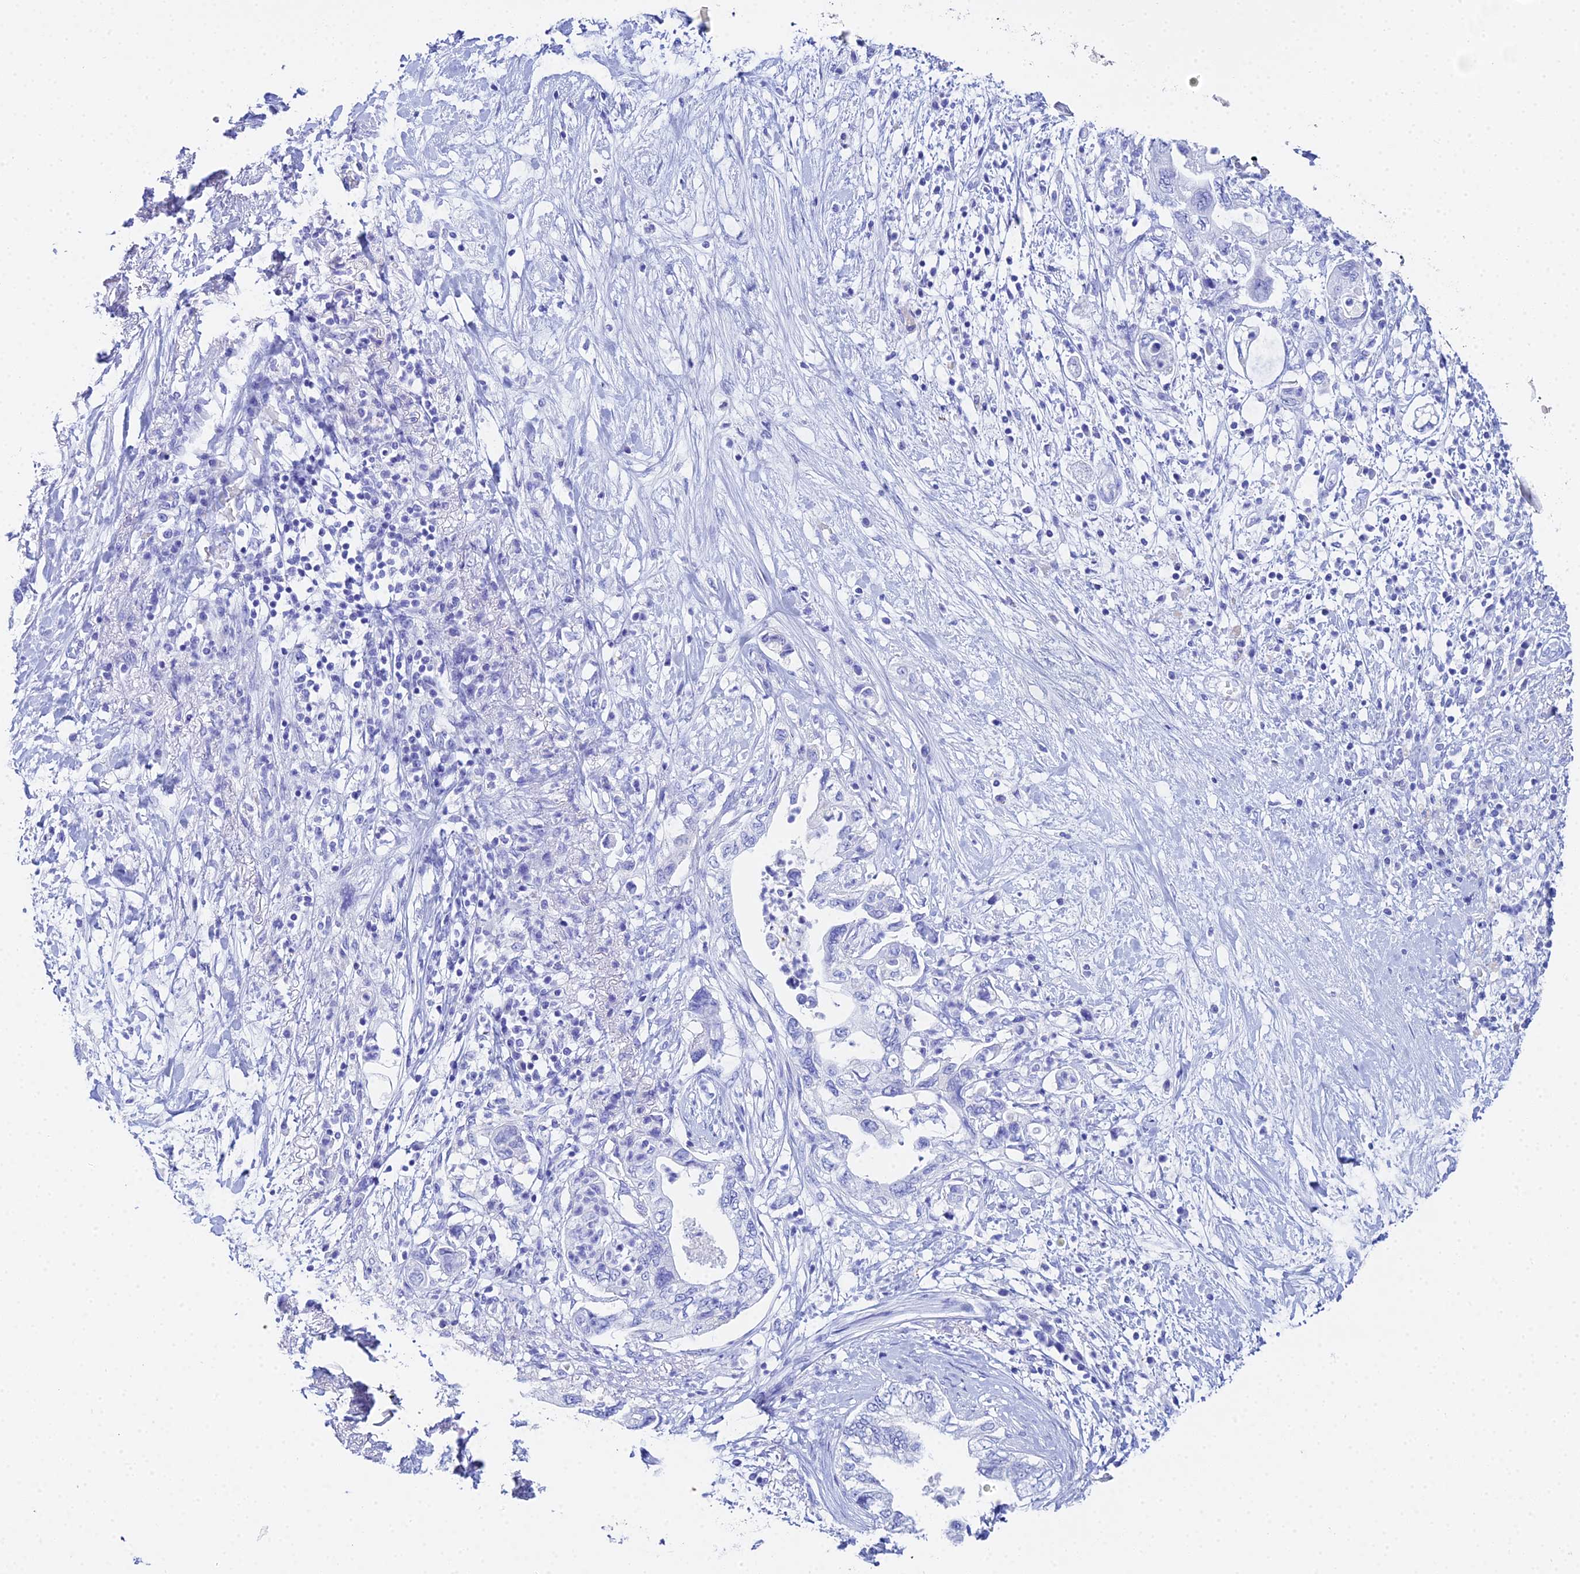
{"staining": {"intensity": "negative", "quantity": "none", "location": "none"}, "tissue": "pancreatic cancer", "cell_type": "Tumor cells", "image_type": "cancer", "snomed": [{"axis": "morphology", "description": "Adenocarcinoma, NOS"}, {"axis": "topography", "description": "Pancreas"}], "caption": "The histopathology image displays no significant expression in tumor cells of adenocarcinoma (pancreatic).", "gene": "CELA3A", "patient": {"sex": "female", "age": 73}}